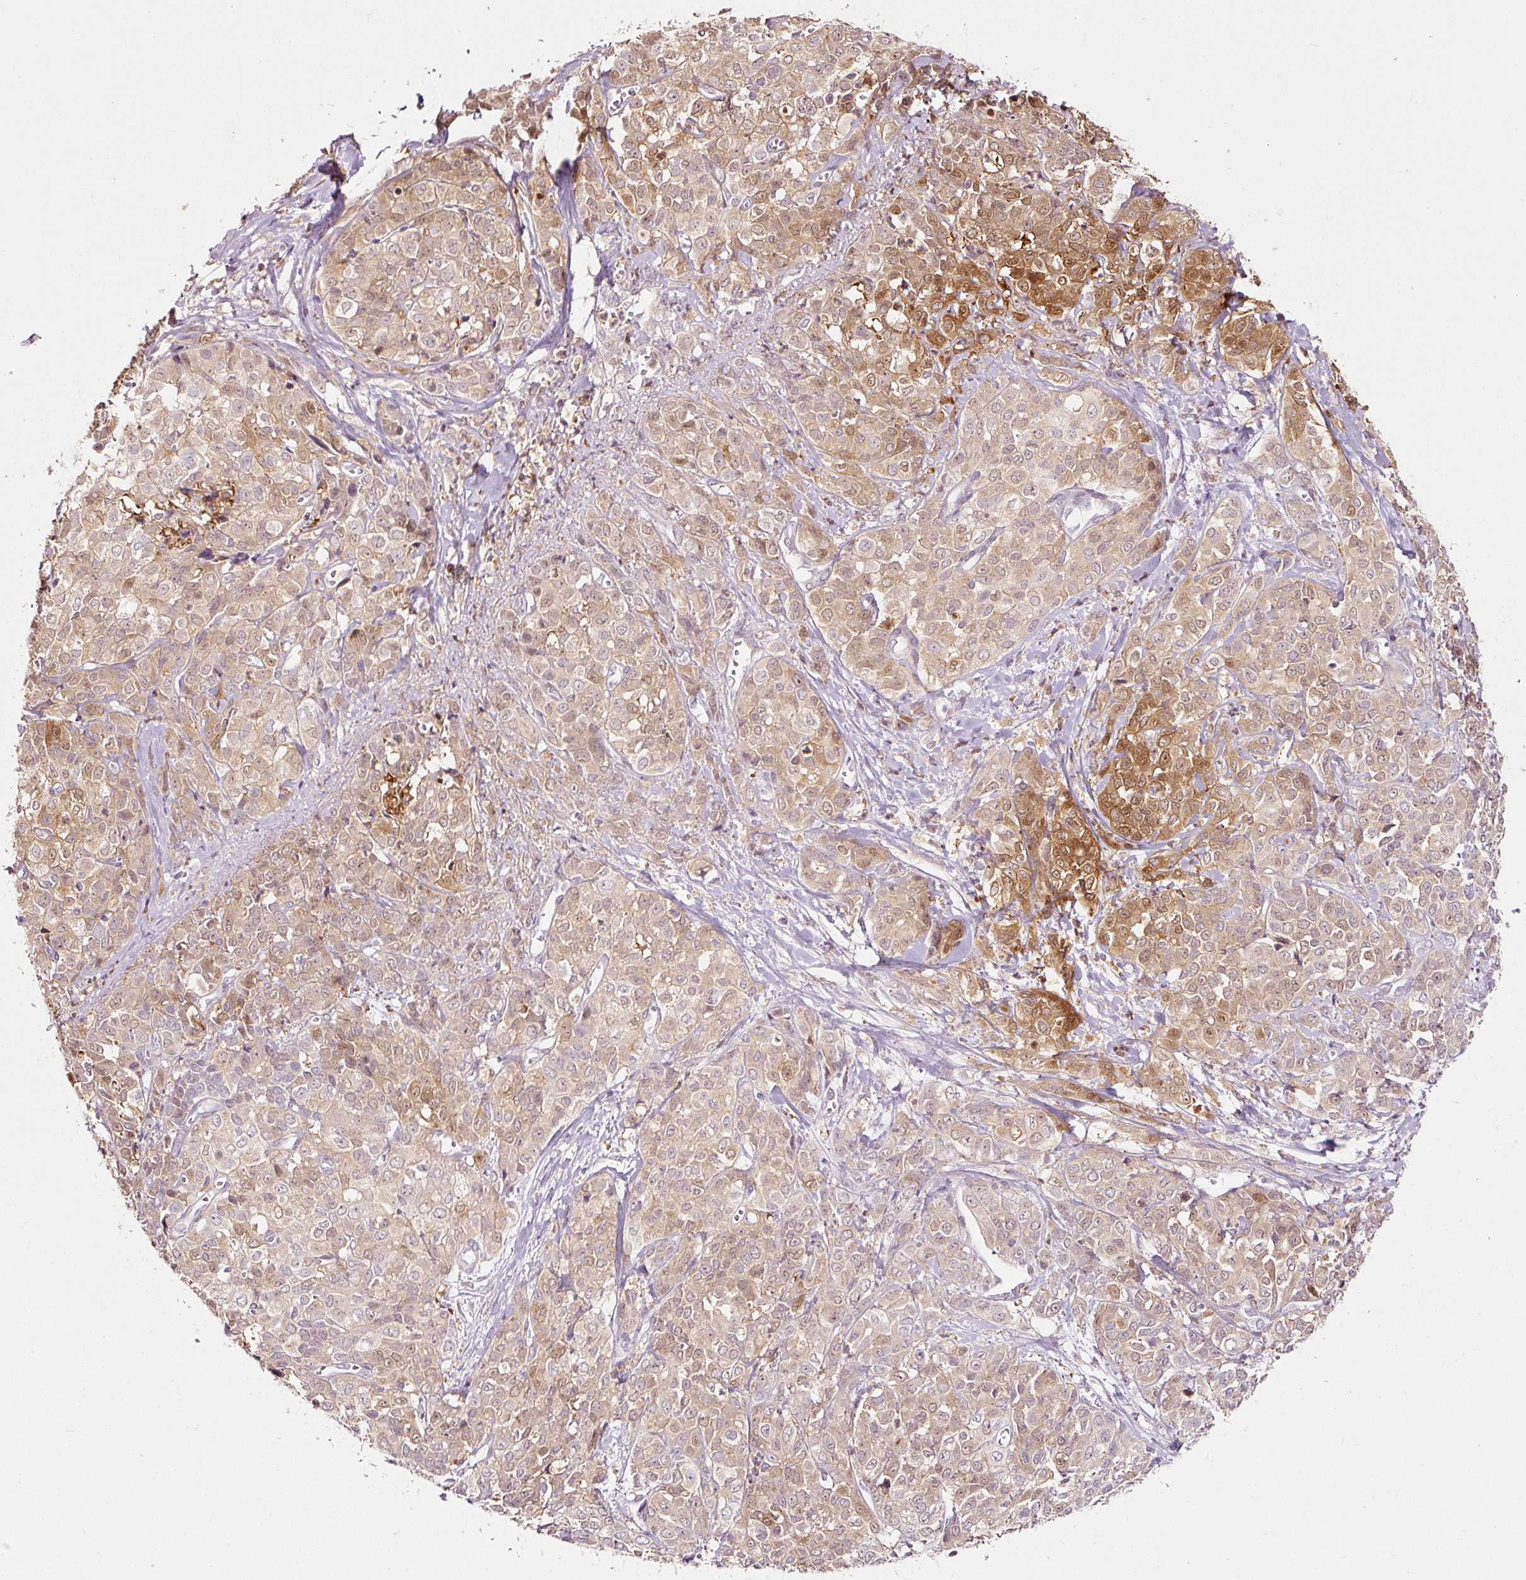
{"staining": {"intensity": "moderate", "quantity": "25%-75%", "location": "cytoplasmic/membranous,nuclear"}, "tissue": "liver cancer", "cell_type": "Tumor cells", "image_type": "cancer", "snomed": [{"axis": "morphology", "description": "Cholangiocarcinoma"}, {"axis": "topography", "description": "Liver"}], "caption": "Liver cancer (cholangiocarcinoma) stained for a protein demonstrates moderate cytoplasmic/membranous and nuclear positivity in tumor cells. The staining was performed using DAB (3,3'-diaminobenzidine), with brown indicating positive protein expression. Nuclei are stained blue with hematoxylin.", "gene": "FBXL14", "patient": {"sex": "female", "age": 77}}